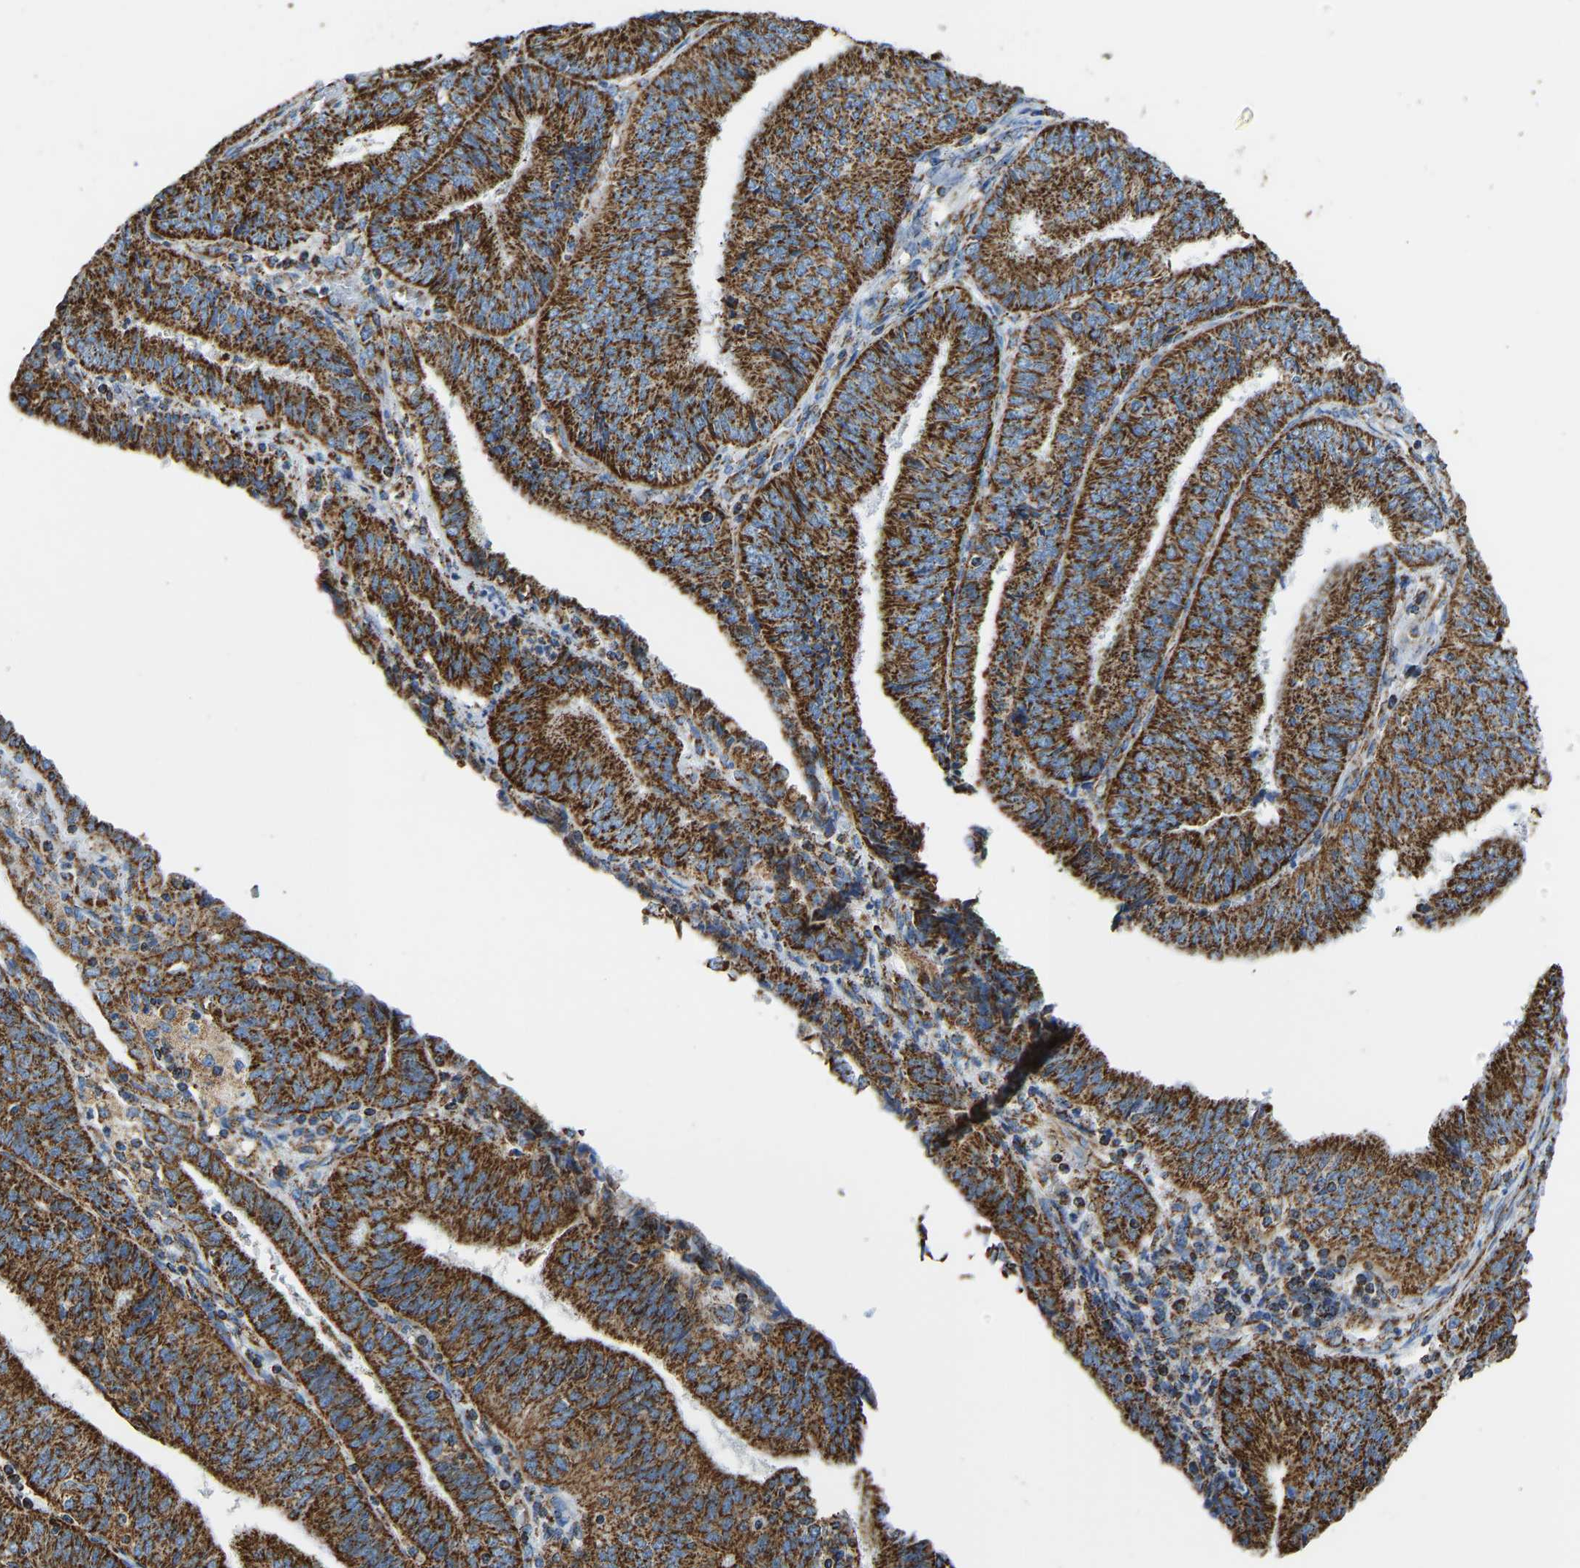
{"staining": {"intensity": "strong", "quantity": ">75%", "location": "cytoplasmic/membranous"}, "tissue": "endometrial cancer", "cell_type": "Tumor cells", "image_type": "cancer", "snomed": [{"axis": "morphology", "description": "Adenocarcinoma, NOS"}, {"axis": "topography", "description": "Endometrium"}], "caption": "Immunohistochemical staining of endometrial cancer (adenocarcinoma) shows high levels of strong cytoplasmic/membranous protein staining in about >75% of tumor cells.", "gene": "IRX6", "patient": {"sex": "female", "age": 58}}